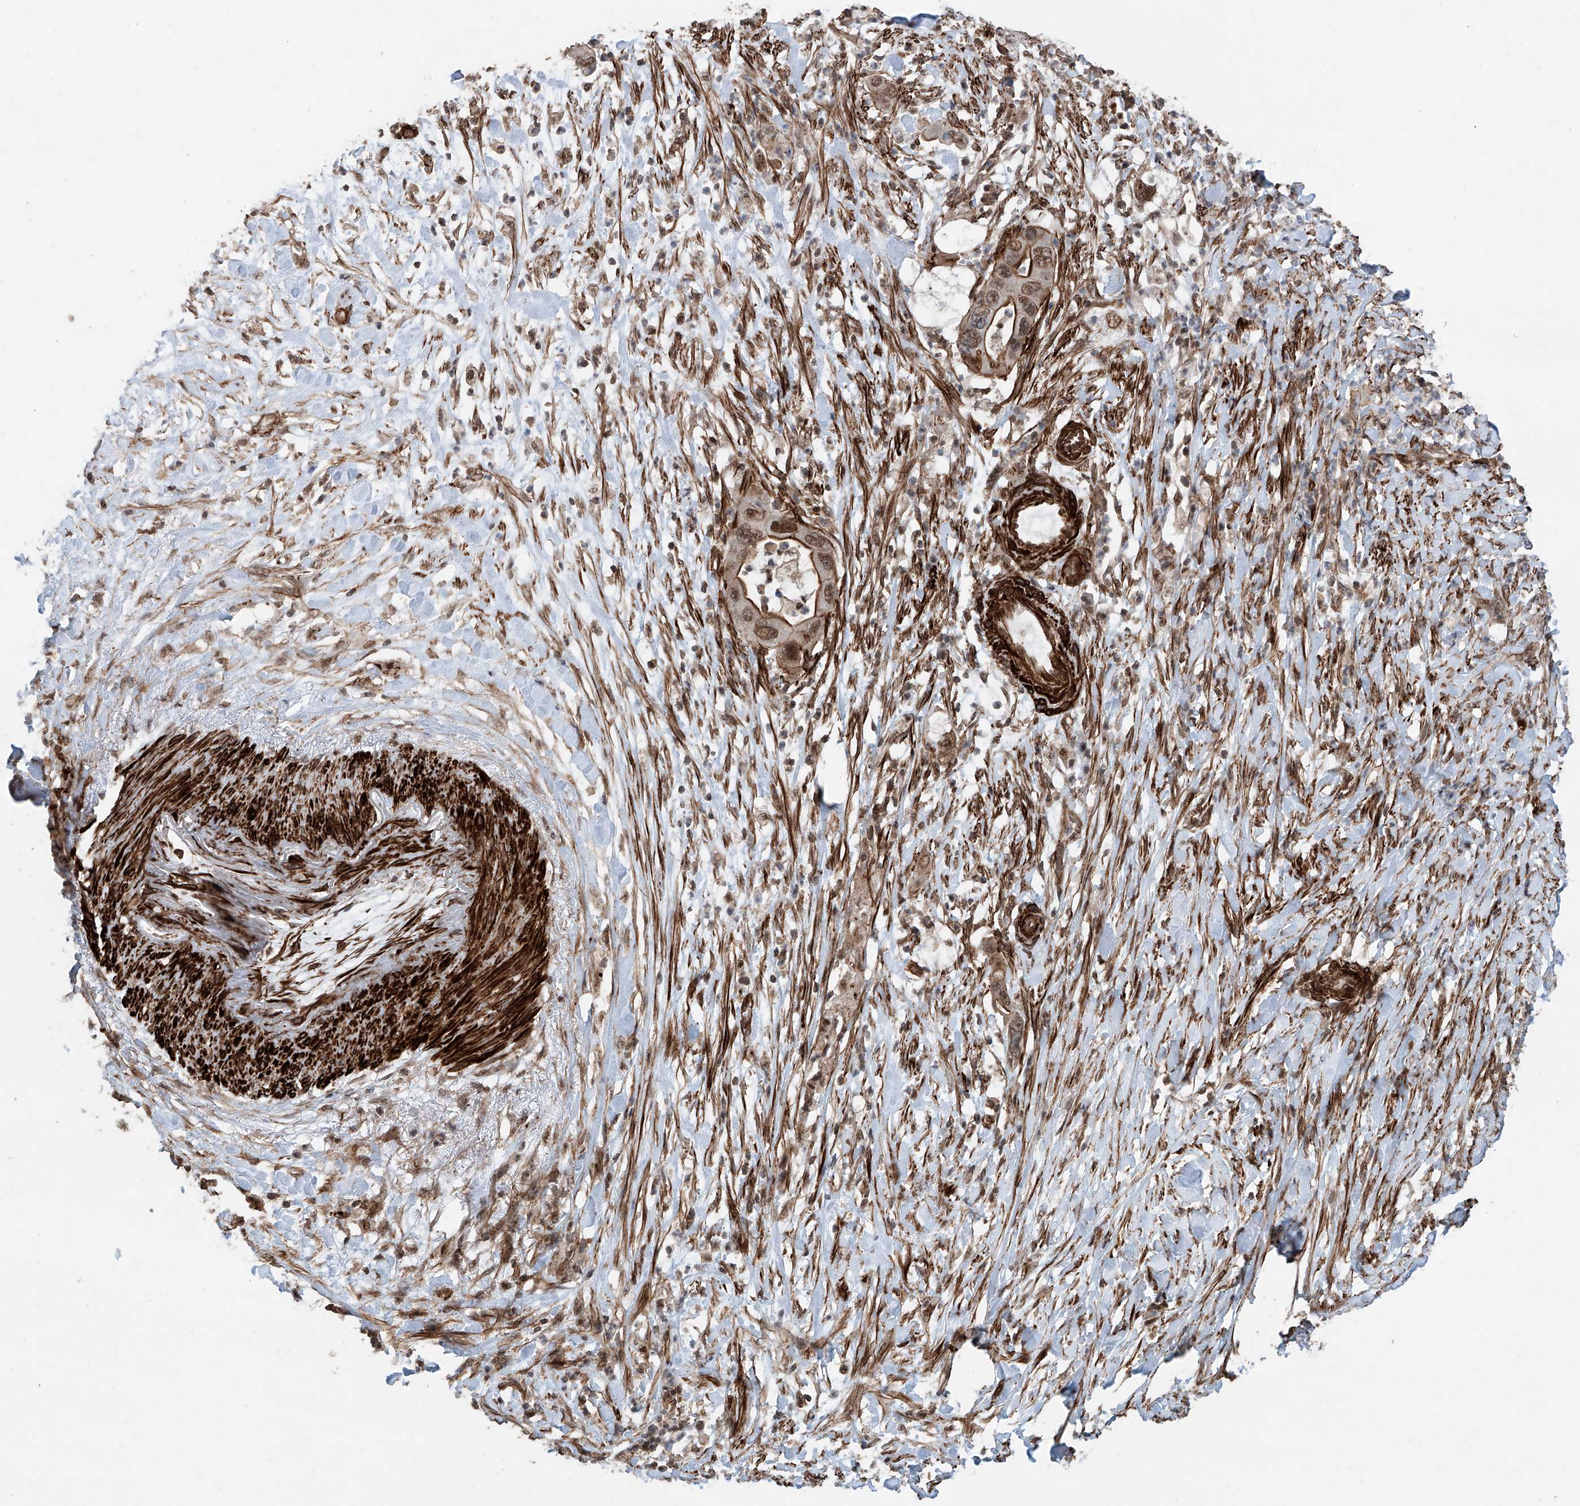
{"staining": {"intensity": "moderate", "quantity": ">75%", "location": "cytoplasmic/membranous,nuclear"}, "tissue": "pancreatic cancer", "cell_type": "Tumor cells", "image_type": "cancer", "snomed": [{"axis": "morphology", "description": "Adenocarcinoma, NOS"}, {"axis": "topography", "description": "Pancreas"}], "caption": "Human pancreatic cancer (adenocarcinoma) stained for a protein (brown) demonstrates moderate cytoplasmic/membranous and nuclear positive staining in about >75% of tumor cells.", "gene": "SDE2", "patient": {"sex": "female", "age": 71}}